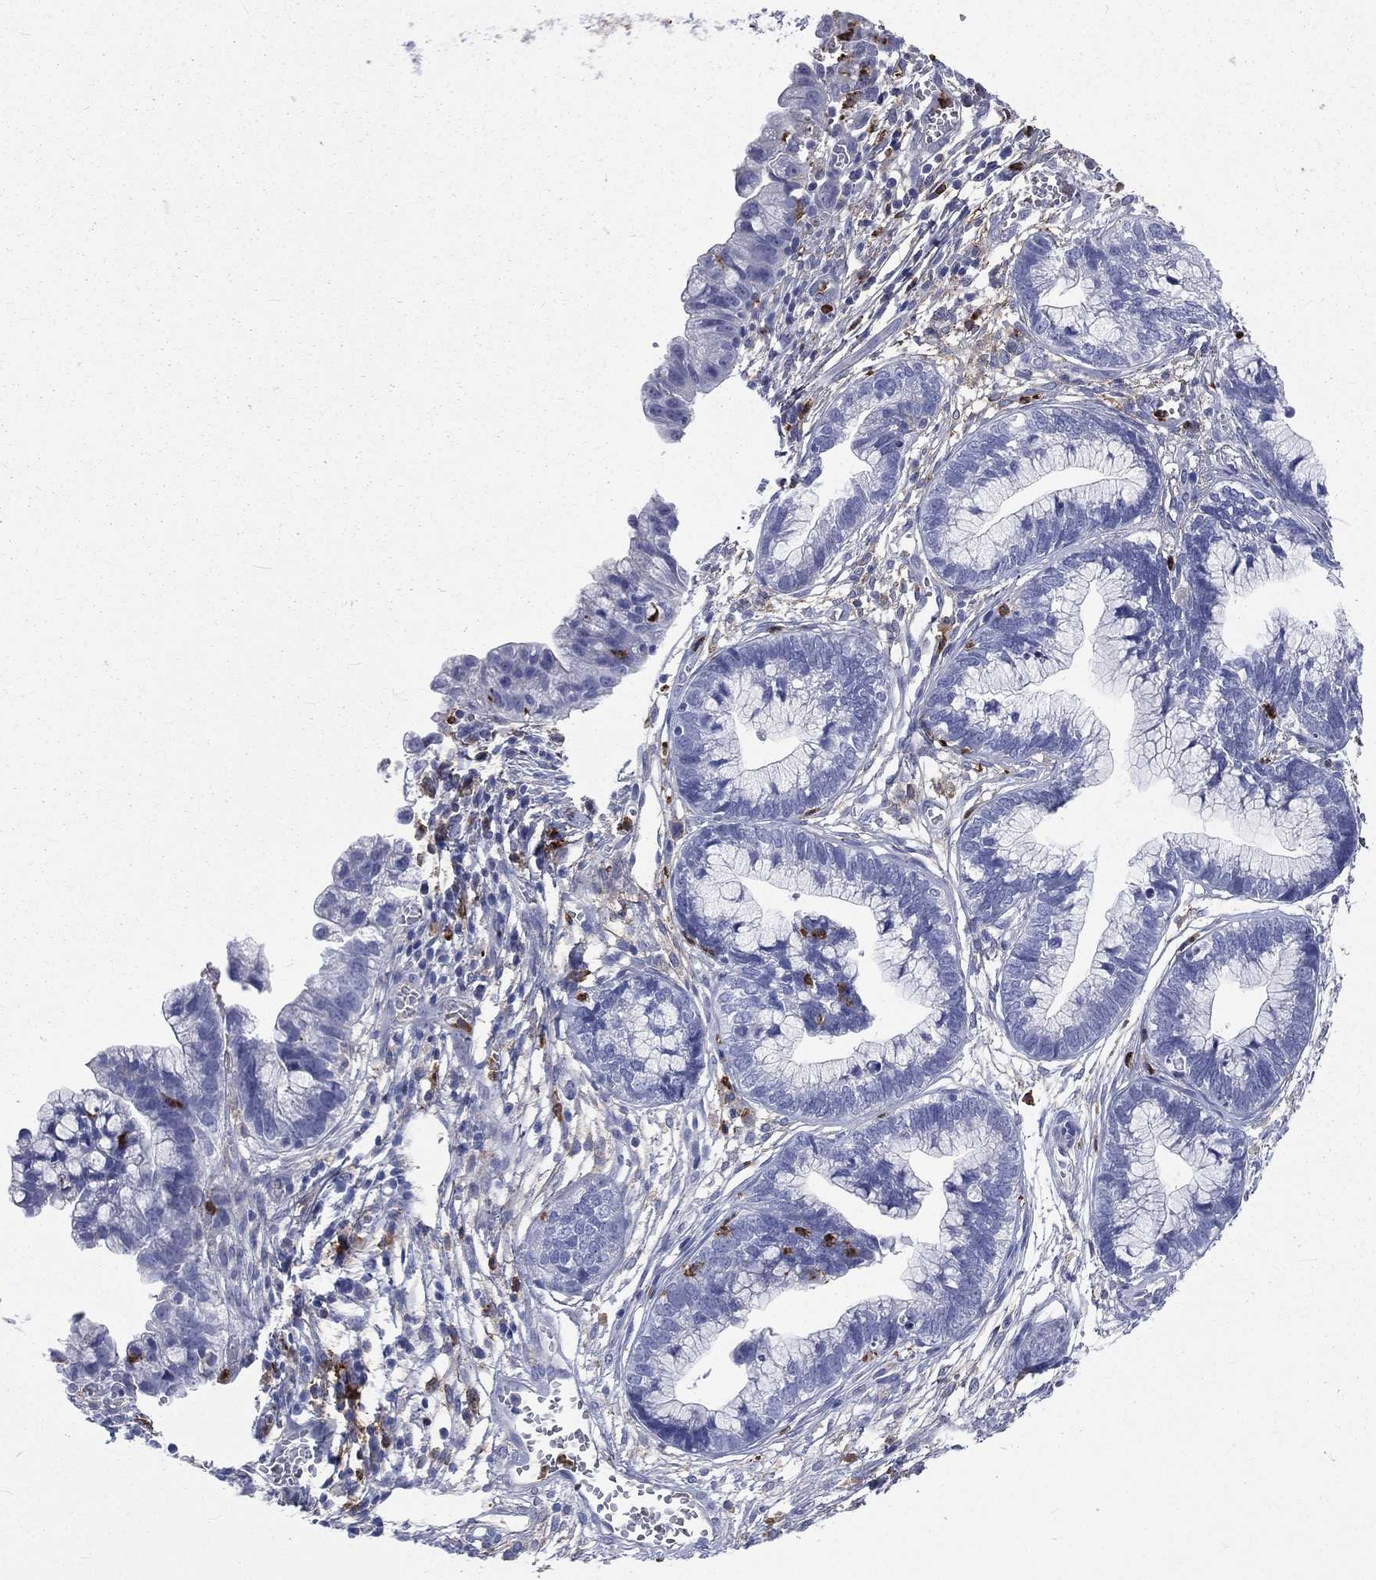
{"staining": {"intensity": "negative", "quantity": "none", "location": "none"}, "tissue": "cervical cancer", "cell_type": "Tumor cells", "image_type": "cancer", "snomed": [{"axis": "morphology", "description": "Adenocarcinoma, NOS"}, {"axis": "topography", "description": "Cervix"}], "caption": "The image exhibits no staining of tumor cells in cervical cancer.", "gene": "BASP1", "patient": {"sex": "female", "age": 44}}